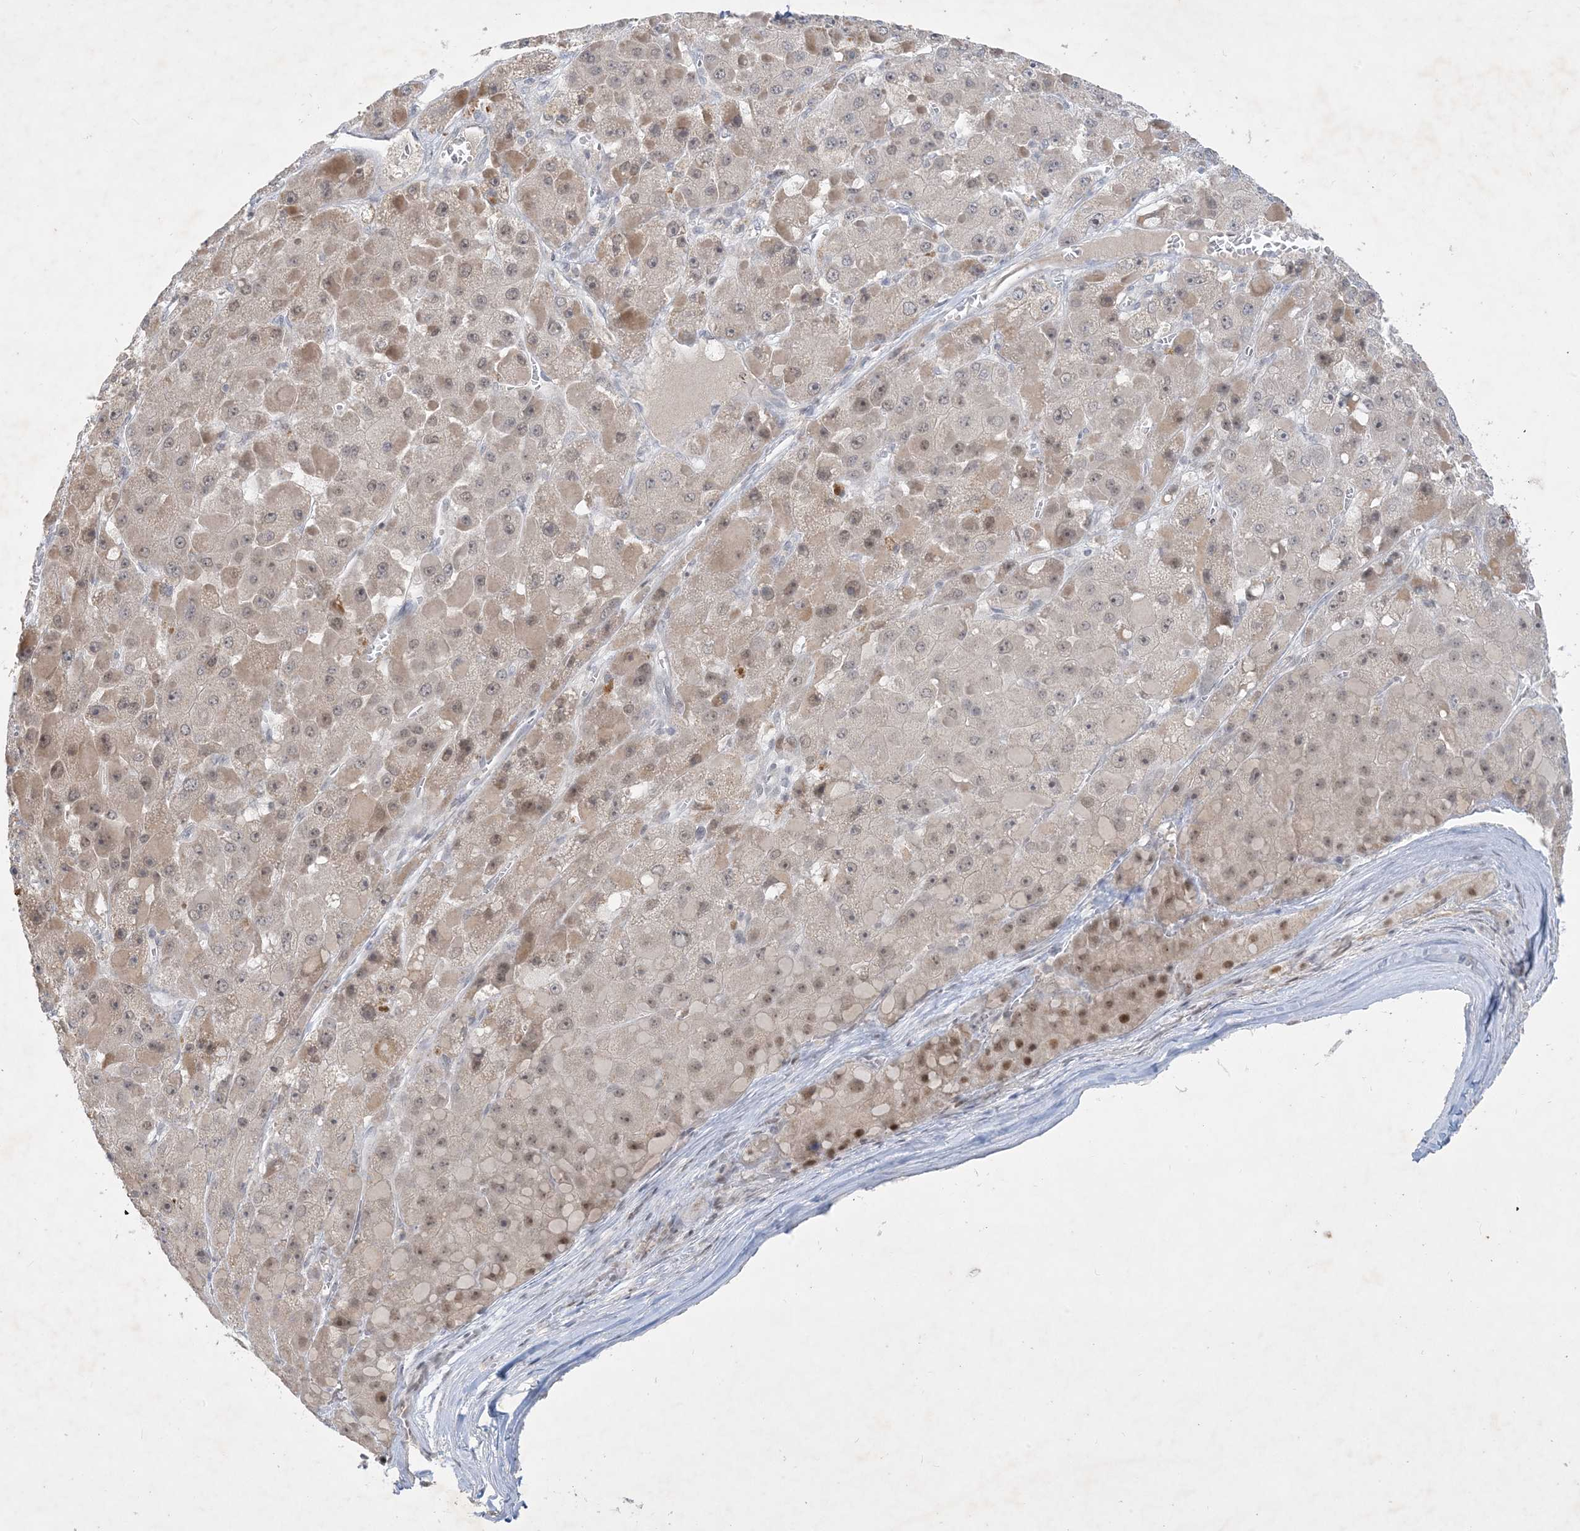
{"staining": {"intensity": "weak", "quantity": ">75%", "location": "cytoplasmic/membranous,nuclear"}, "tissue": "liver cancer", "cell_type": "Tumor cells", "image_type": "cancer", "snomed": [{"axis": "morphology", "description": "Carcinoma, Hepatocellular, NOS"}, {"axis": "topography", "description": "Liver"}], "caption": "Liver hepatocellular carcinoma stained with a protein marker reveals weak staining in tumor cells.", "gene": "ZNF674", "patient": {"sex": "female", "age": 73}}